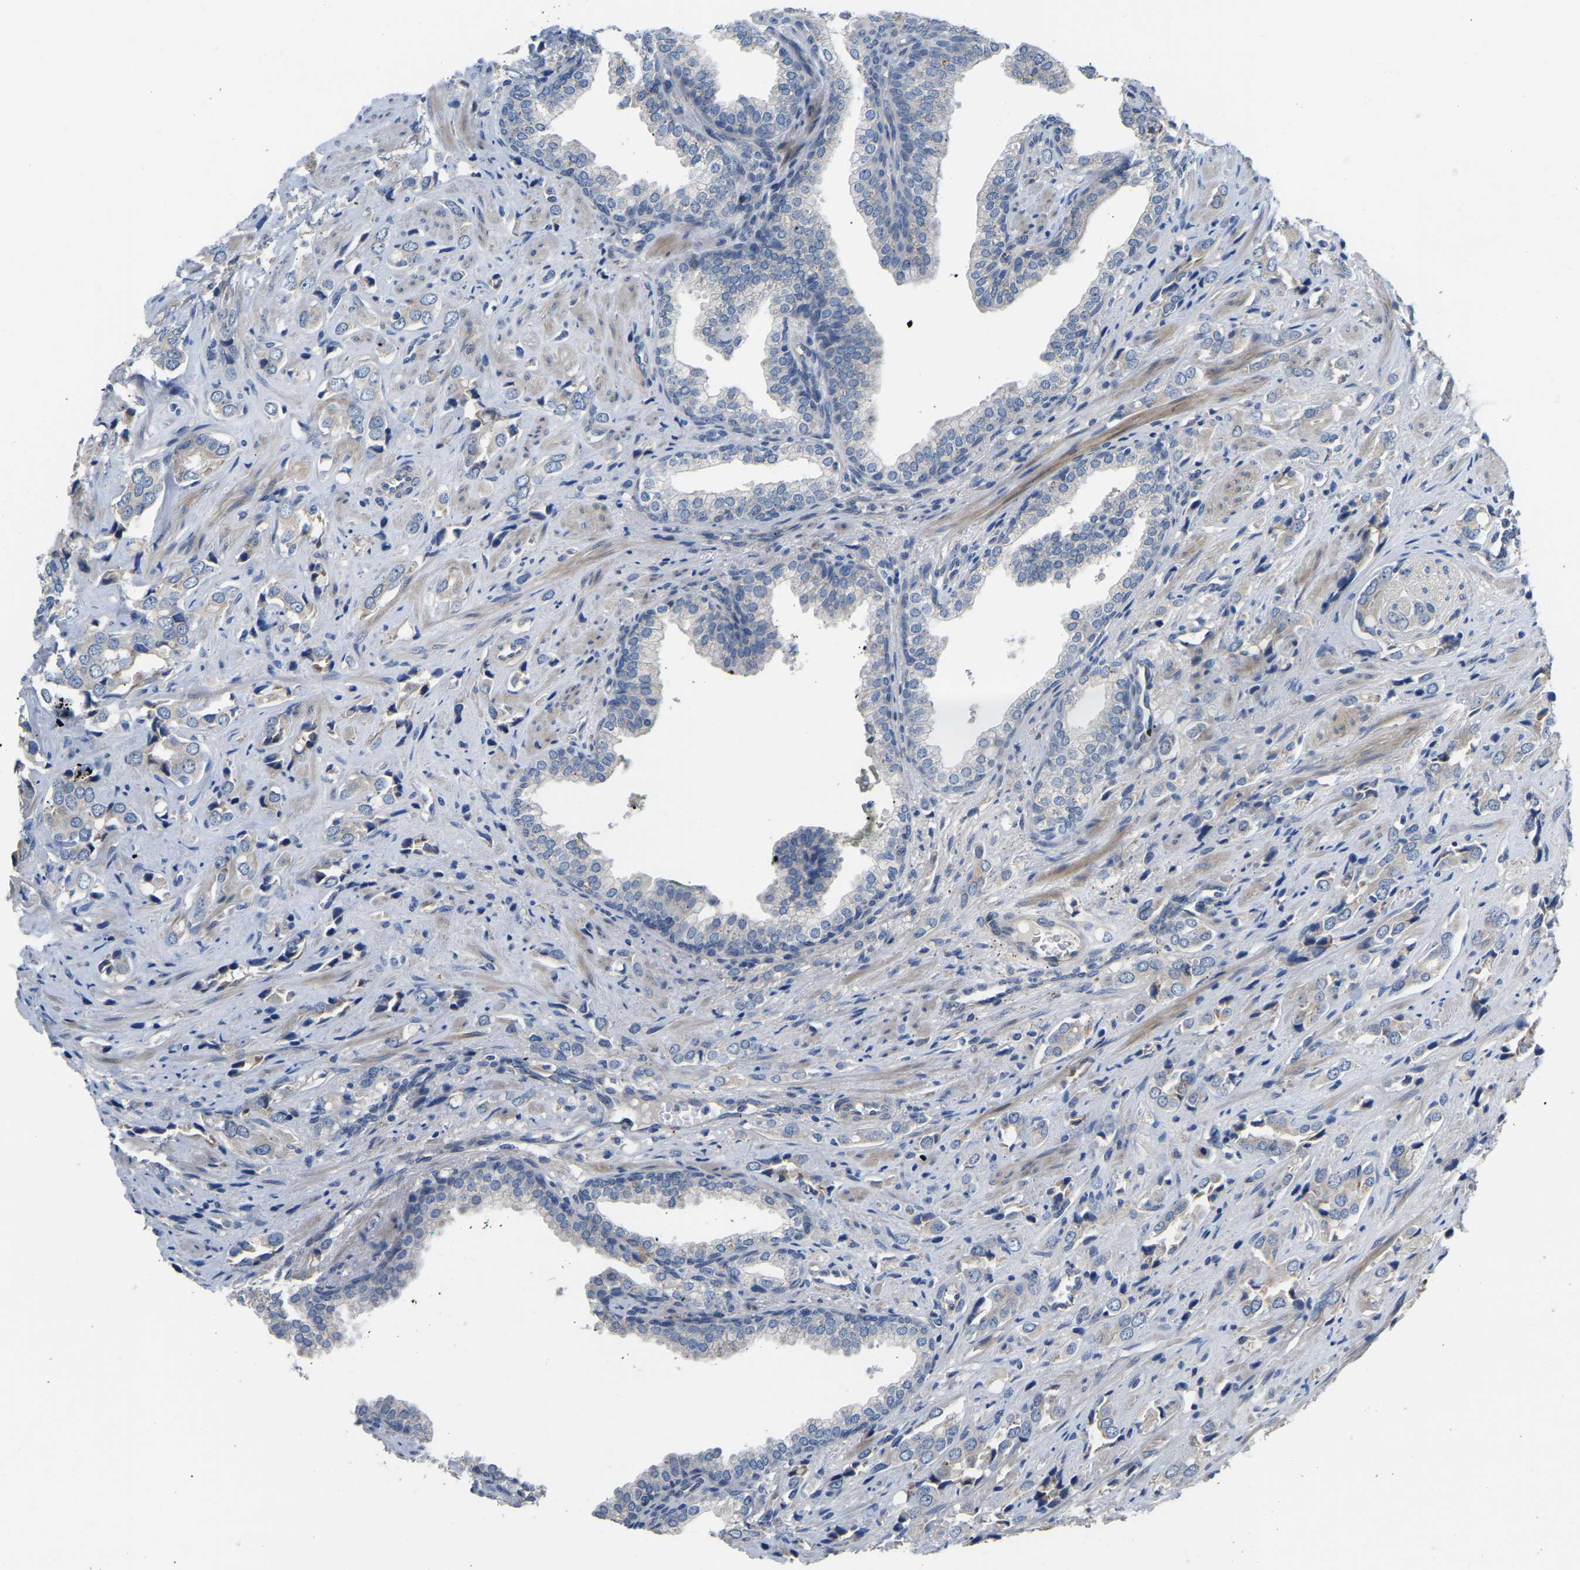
{"staining": {"intensity": "negative", "quantity": "none", "location": "none"}, "tissue": "prostate cancer", "cell_type": "Tumor cells", "image_type": "cancer", "snomed": [{"axis": "morphology", "description": "Adenocarcinoma, High grade"}, {"axis": "topography", "description": "Prostate"}], "caption": "This micrograph is of prostate high-grade adenocarcinoma stained with IHC to label a protein in brown with the nuclei are counter-stained blue. There is no staining in tumor cells.", "gene": "HIGD2B", "patient": {"sex": "male", "age": 52}}